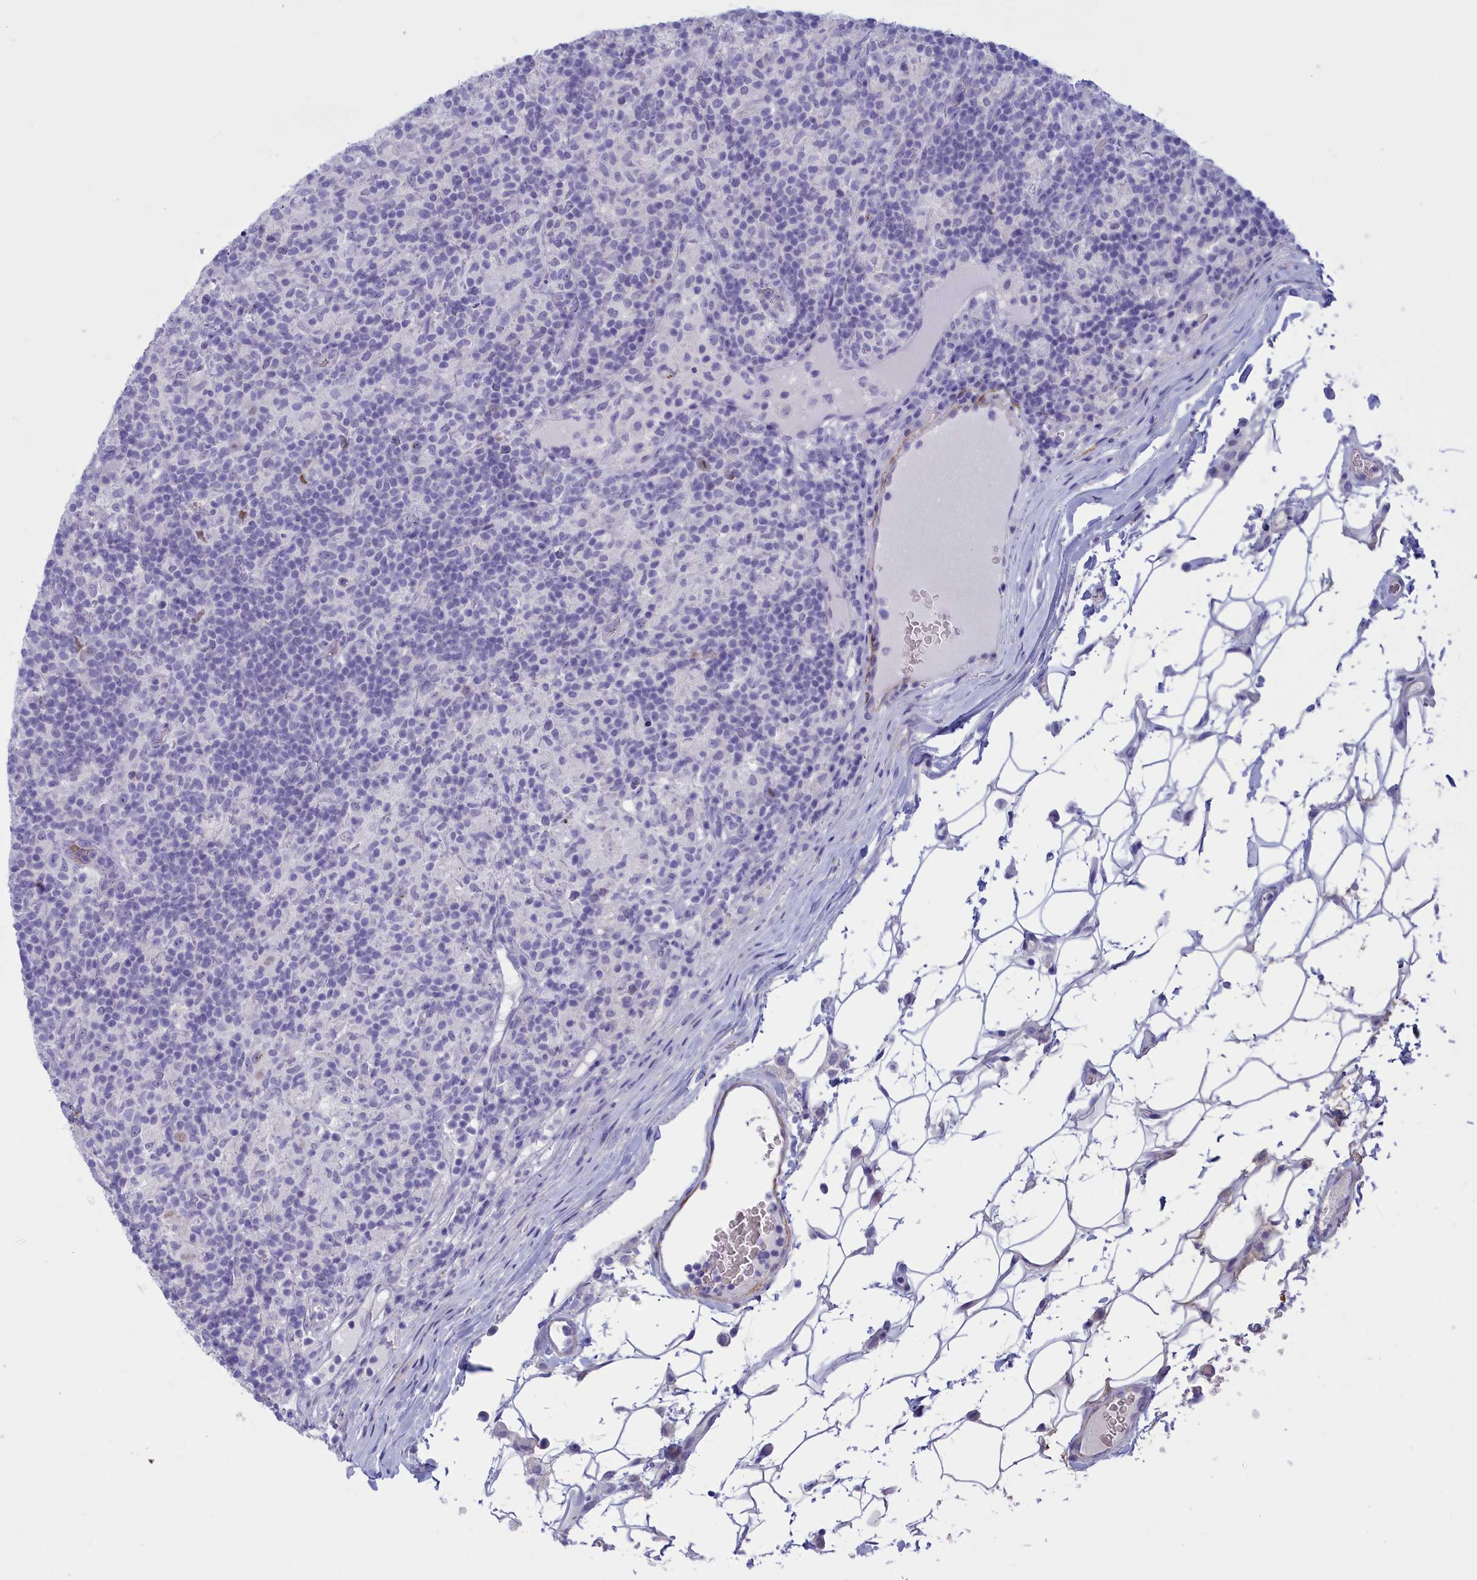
{"staining": {"intensity": "weak", "quantity": "<25%", "location": "nuclear"}, "tissue": "lymphoma", "cell_type": "Tumor cells", "image_type": "cancer", "snomed": [{"axis": "morphology", "description": "Hodgkin's disease, NOS"}, {"axis": "topography", "description": "Lymph node"}], "caption": "Immunohistochemistry of human Hodgkin's disease exhibits no positivity in tumor cells.", "gene": "GAPDHS", "patient": {"sex": "male", "age": 70}}